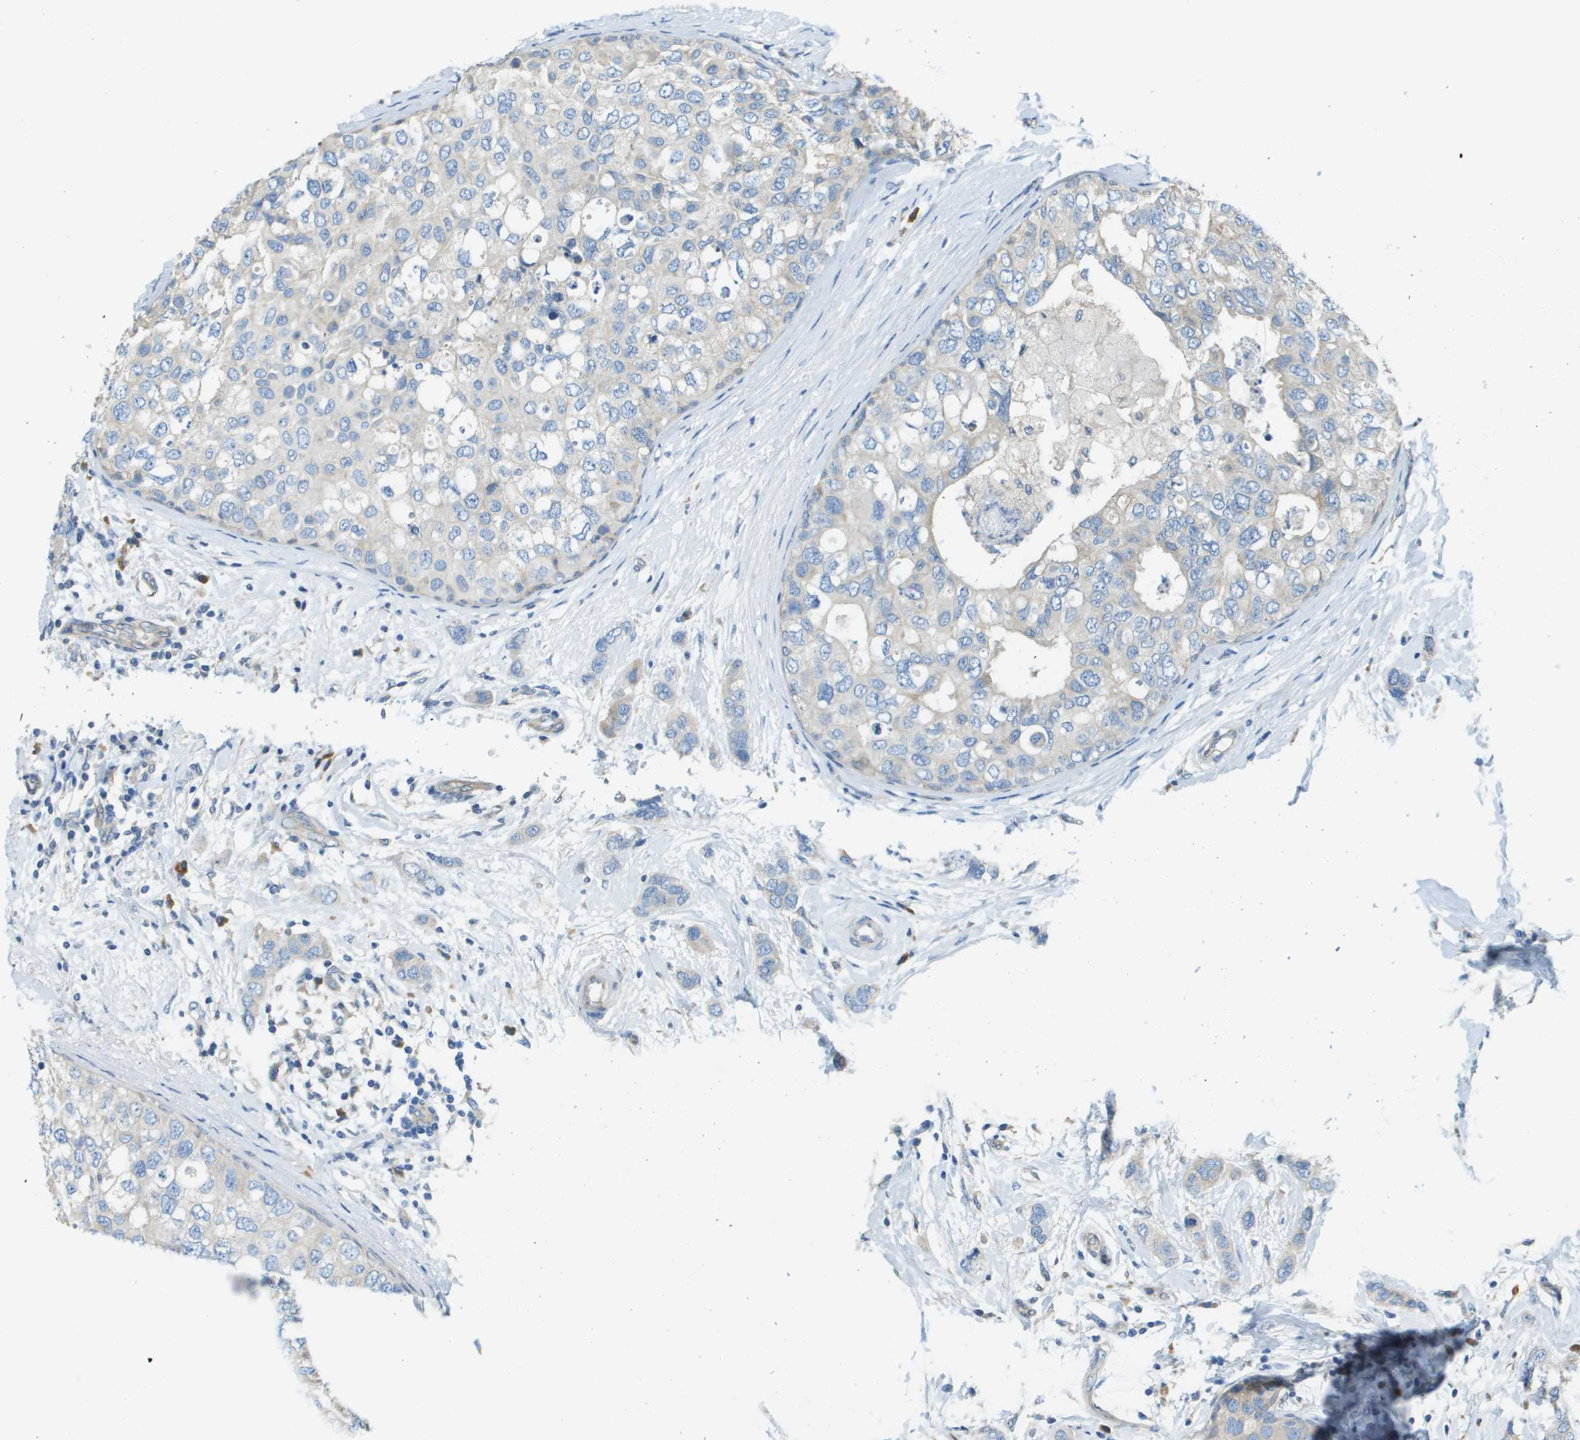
{"staining": {"intensity": "weak", "quantity": "<25%", "location": "cytoplasmic/membranous"}, "tissue": "breast cancer", "cell_type": "Tumor cells", "image_type": "cancer", "snomed": [{"axis": "morphology", "description": "Duct carcinoma"}, {"axis": "topography", "description": "Breast"}], "caption": "Infiltrating ductal carcinoma (breast) was stained to show a protein in brown. There is no significant expression in tumor cells.", "gene": "DNAJB11", "patient": {"sex": "female", "age": 50}}